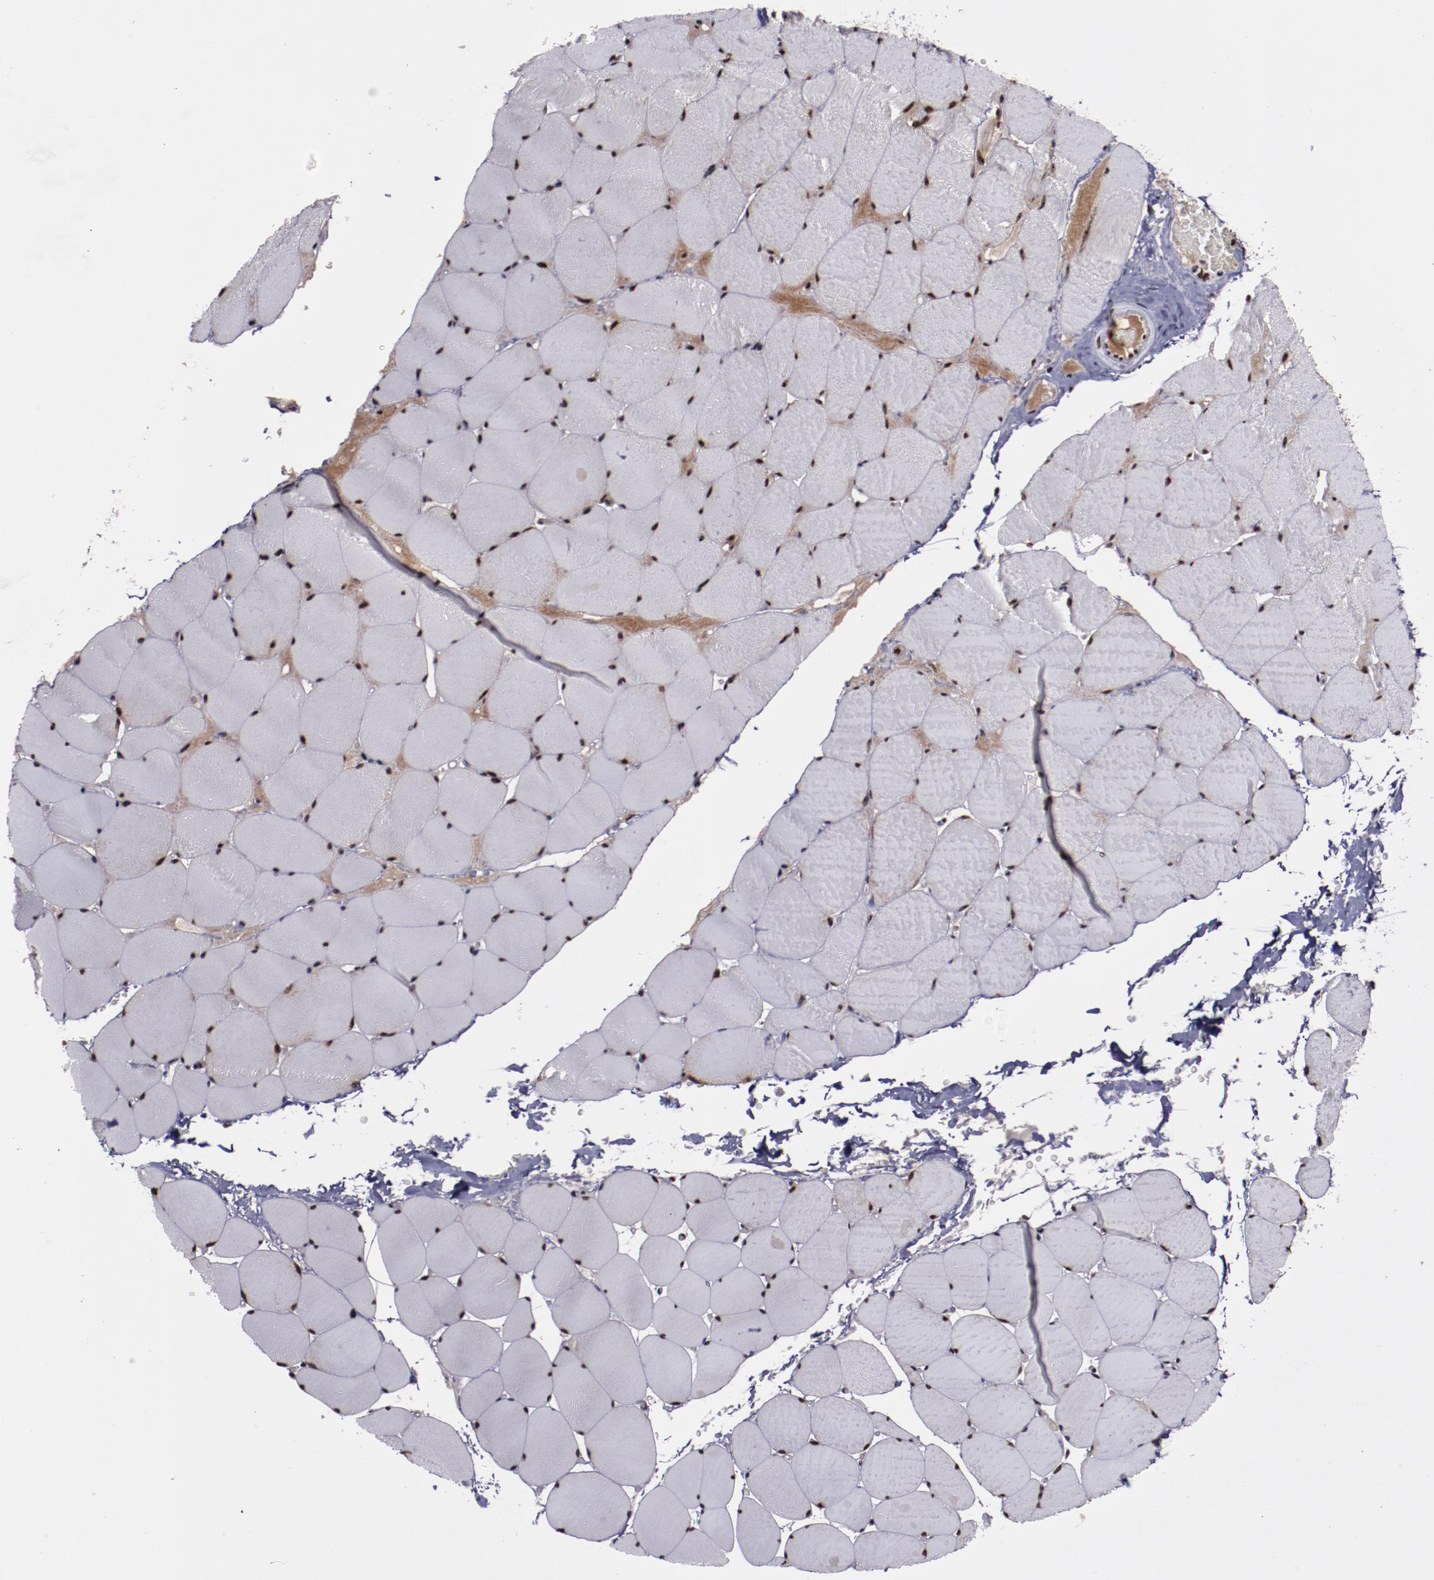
{"staining": {"intensity": "strong", "quantity": ">75%", "location": "cytoplasmic/membranous,nuclear"}, "tissue": "skeletal muscle", "cell_type": "Myocytes", "image_type": "normal", "snomed": [{"axis": "morphology", "description": "Normal tissue, NOS"}, {"axis": "topography", "description": "Skeletal muscle"}], "caption": "Immunohistochemical staining of benign human skeletal muscle exhibits strong cytoplasmic/membranous,nuclear protein expression in approximately >75% of myocytes.", "gene": "ERH", "patient": {"sex": "male", "age": 62}}